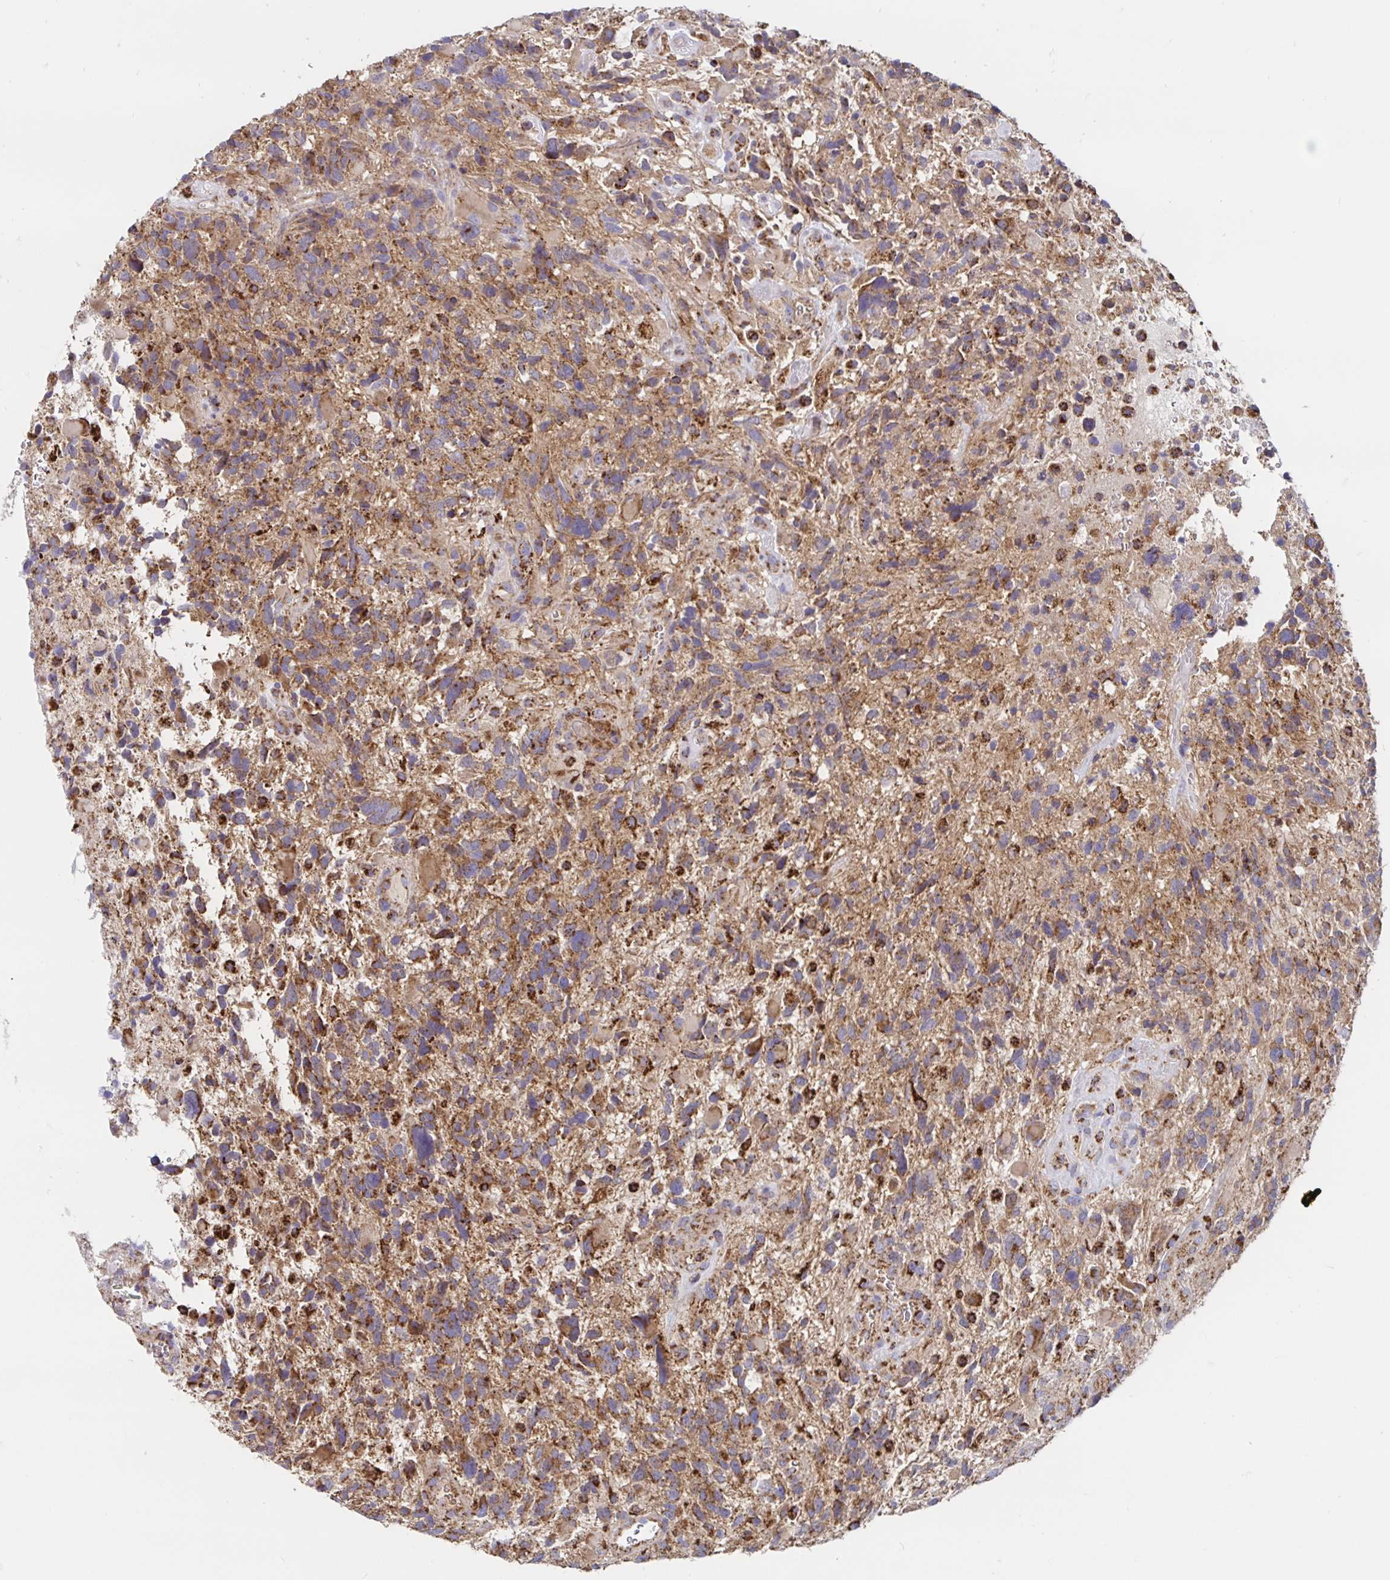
{"staining": {"intensity": "moderate", "quantity": ">75%", "location": "cytoplasmic/membranous"}, "tissue": "glioma", "cell_type": "Tumor cells", "image_type": "cancer", "snomed": [{"axis": "morphology", "description": "Glioma, malignant, High grade"}, {"axis": "topography", "description": "Brain"}], "caption": "Protein staining of glioma tissue exhibits moderate cytoplasmic/membranous staining in approximately >75% of tumor cells. Nuclei are stained in blue.", "gene": "PRDX3", "patient": {"sex": "female", "age": 71}}